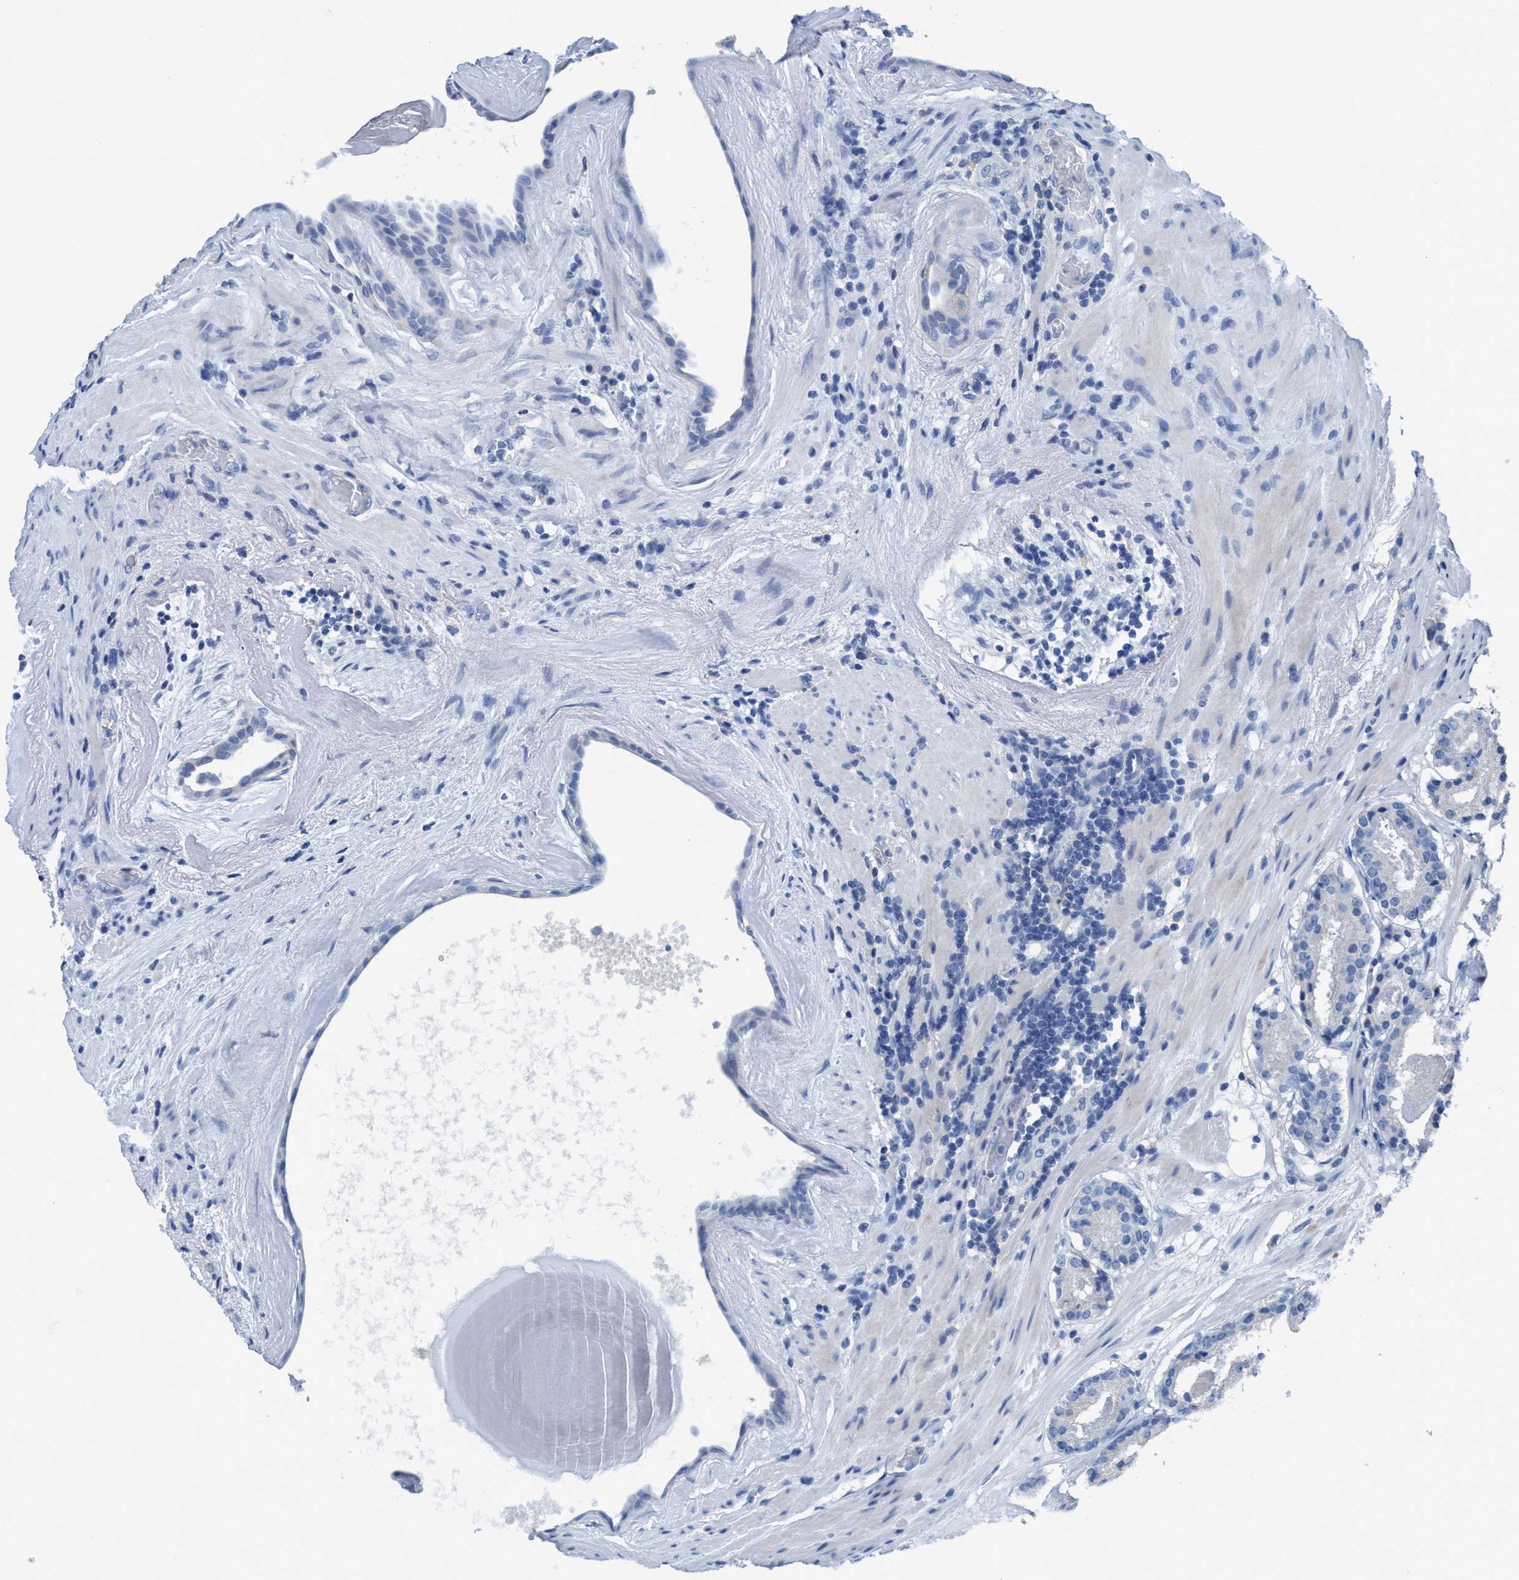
{"staining": {"intensity": "negative", "quantity": "none", "location": "none"}, "tissue": "prostate cancer", "cell_type": "Tumor cells", "image_type": "cancer", "snomed": [{"axis": "morphology", "description": "Adenocarcinoma, Low grade"}, {"axis": "topography", "description": "Prostate"}], "caption": "DAB immunohistochemical staining of human low-grade adenocarcinoma (prostate) reveals no significant positivity in tumor cells.", "gene": "DNAI1", "patient": {"sex": "male", "age": 69}}